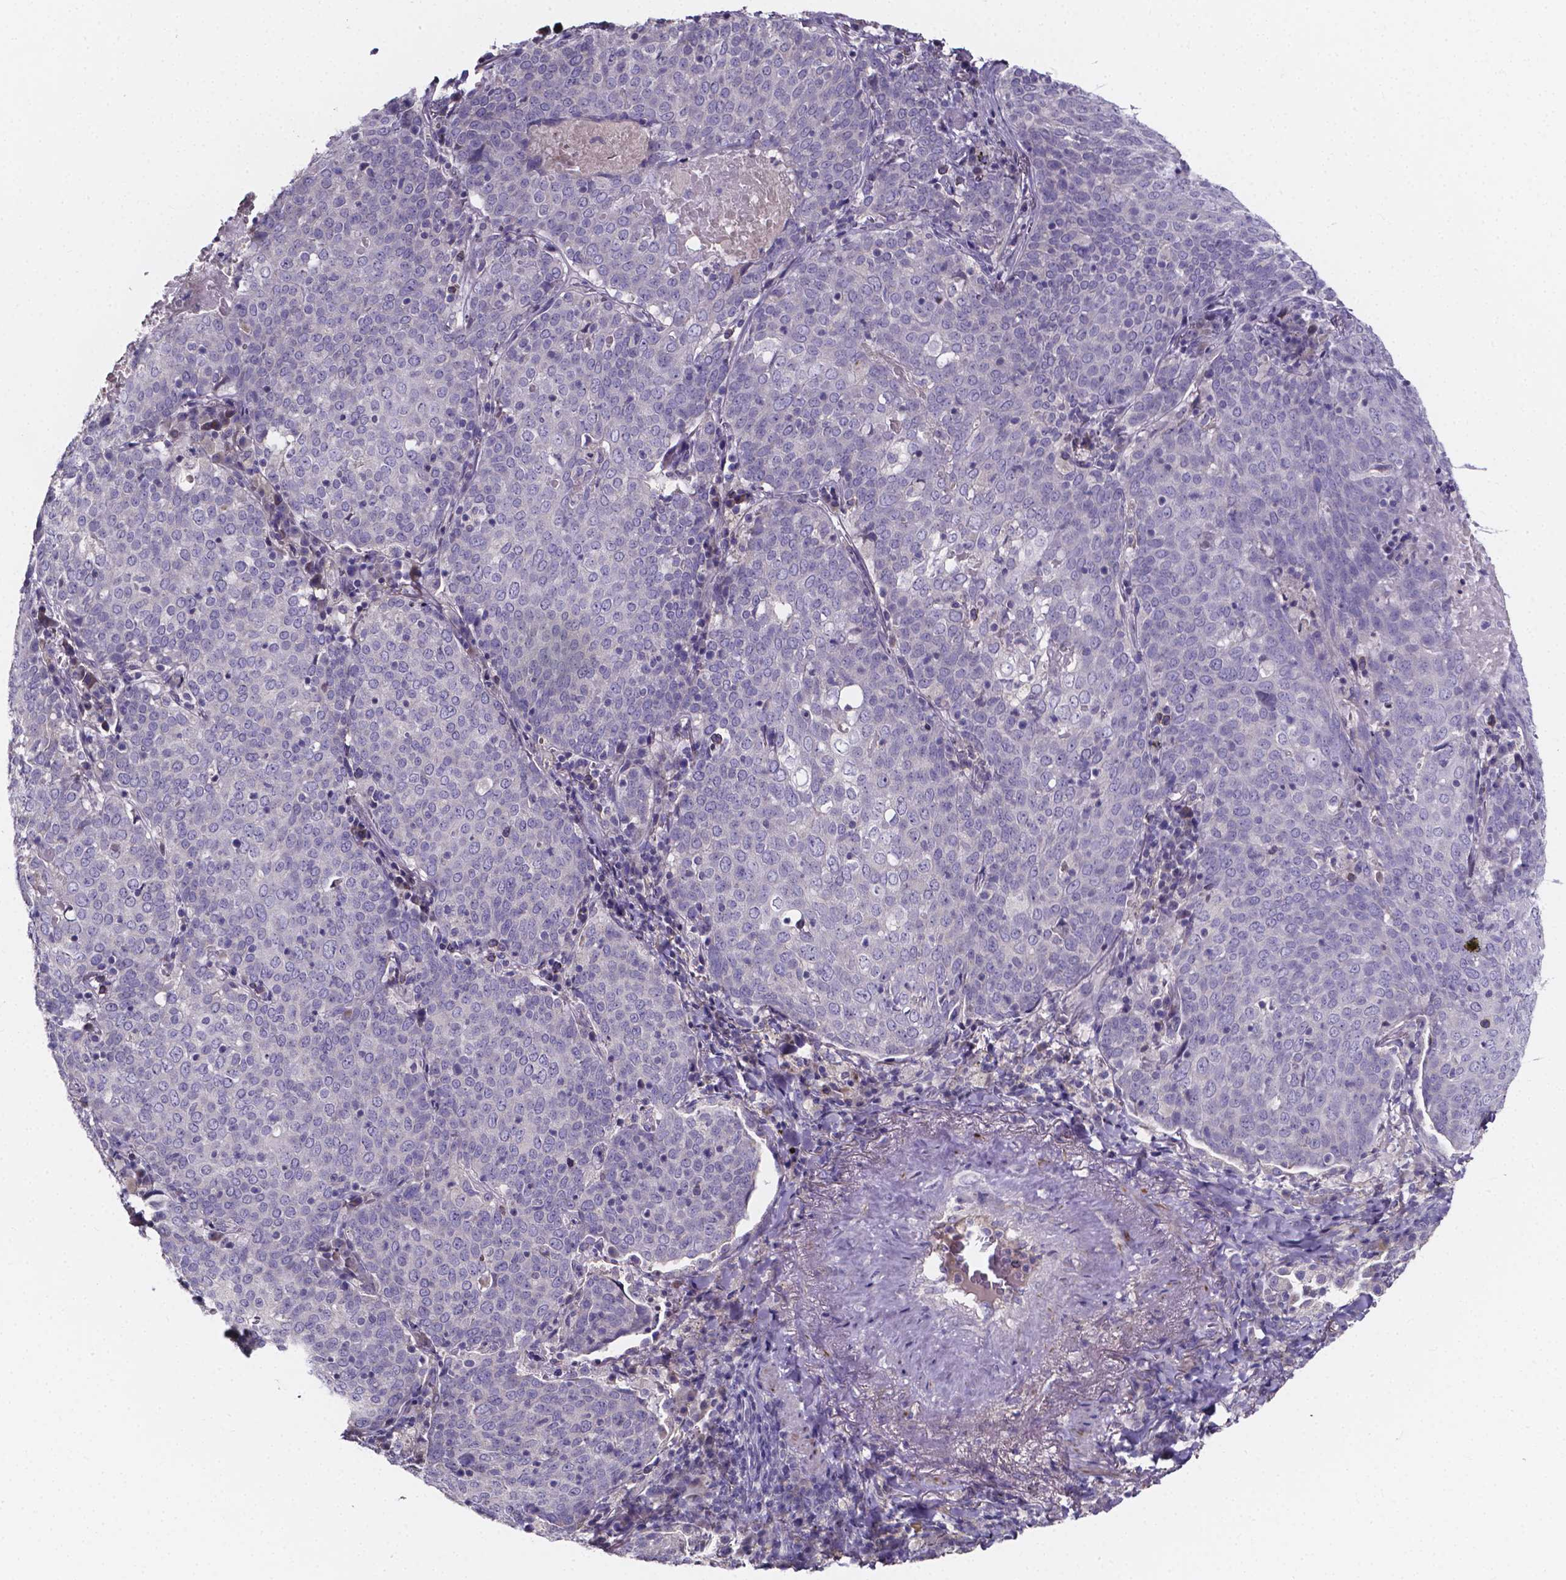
{"staining": {"intensity": "negative", "quantity": "none", "location": "none"}, "tissue": "lung cancer", "cell_type": "Tumor cells", "image_type": "cancer", "snomed": [{"axis": "morphology", "description": "Squamous cell carcinoma, NOS"}, {"axis": "topography", "description": "Lung"}], "caption": "High magnification brightfield microscopy of lung cancer (squamous cell carcinoma) stained with DAB (3,3'-diaminobenzidine) (brown) and counterstained with hematoxylin (blue): tumor cells show no significant positivity.", "gene": "SPOCD1", "patient": {"sex": "male", "age": 82}}